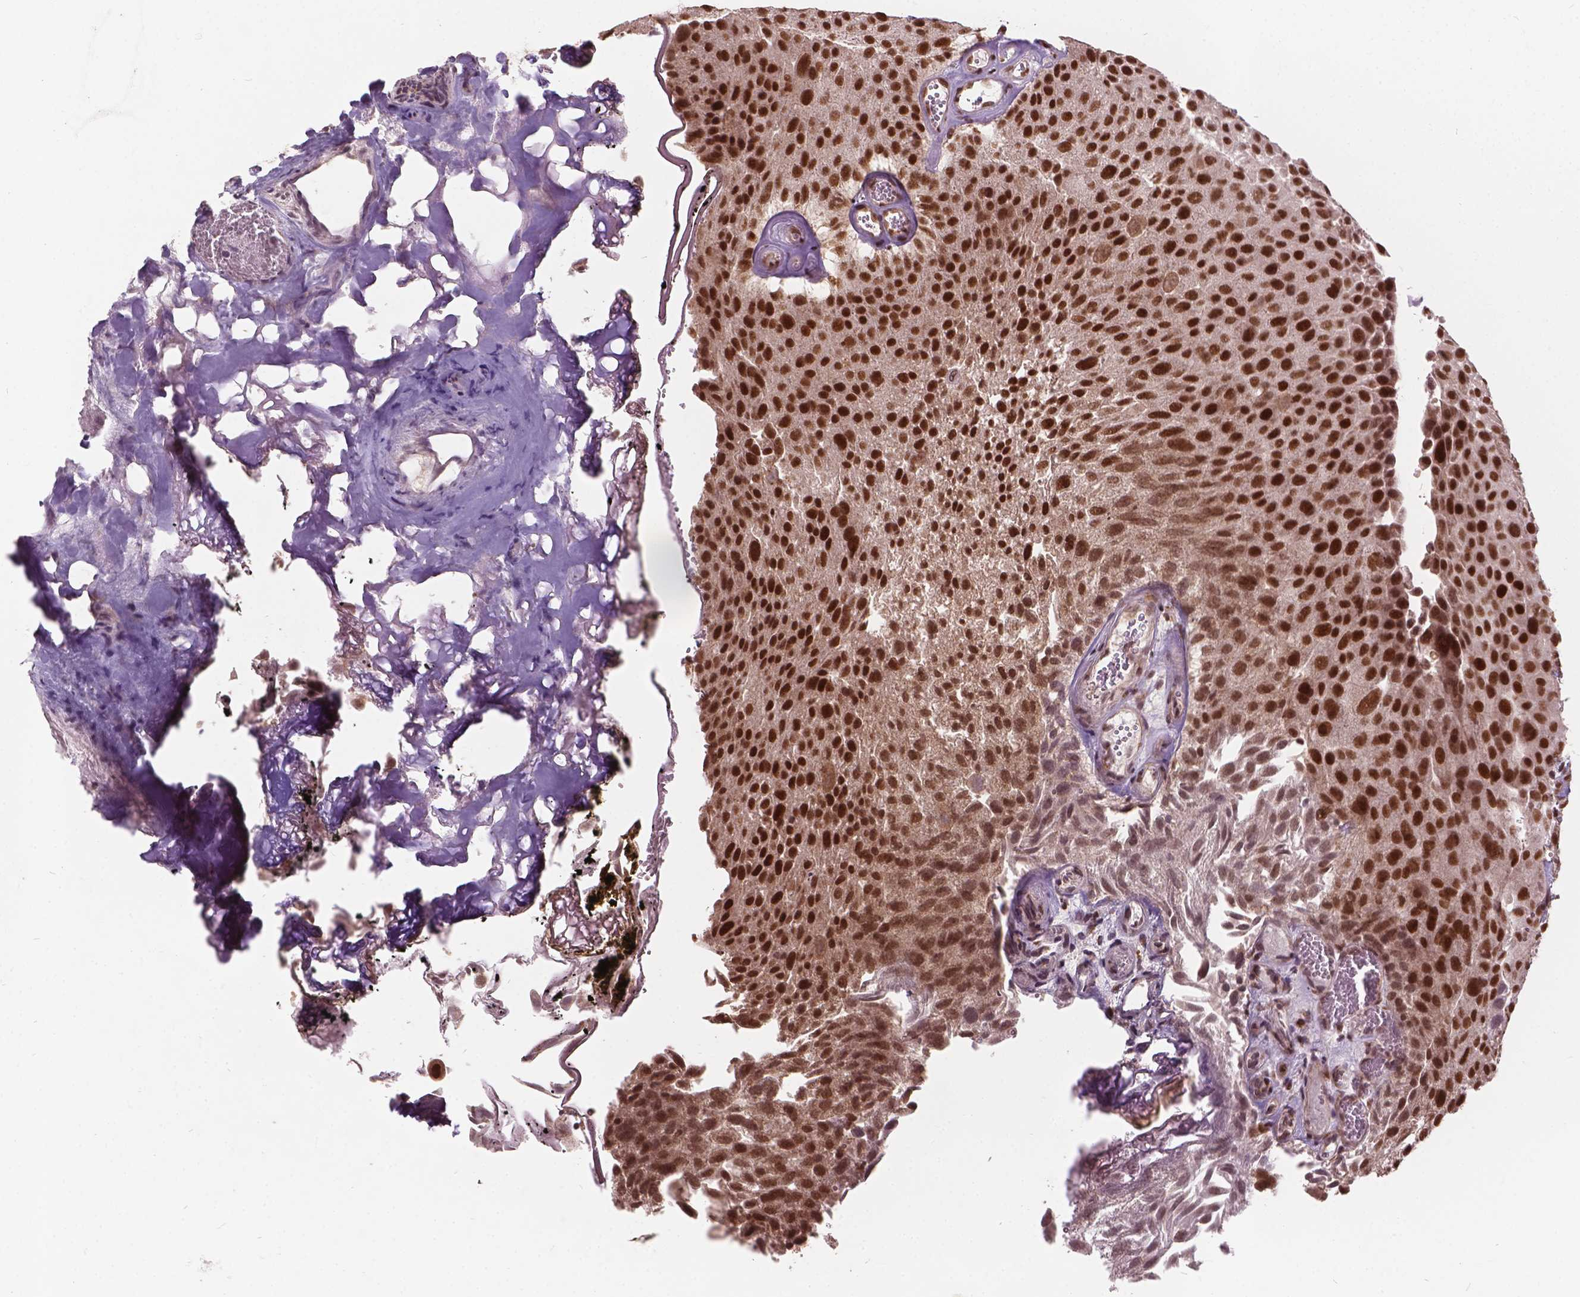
{"staining": {"intensity": "strong", "quantity": ">75%", "location": "nuclear"}, "tissue": "urothelial cancer", "cell_type": "Tumor cells", "image_type": "cancer", "snomed": [{"axis": "morphology", "description": "Urothelial carcinoma, Low grade"}, {"axis": "topography", "description": "Urinary bladder"}], "caption": "This image exhibits immunohistochemistry staining of low-grade urothelial carcinoma, with high strong nuclear positivity in approximately >75% of tumor cells.", "gene": "GPS2", "patient": {"sex": "male", "age": 72}}